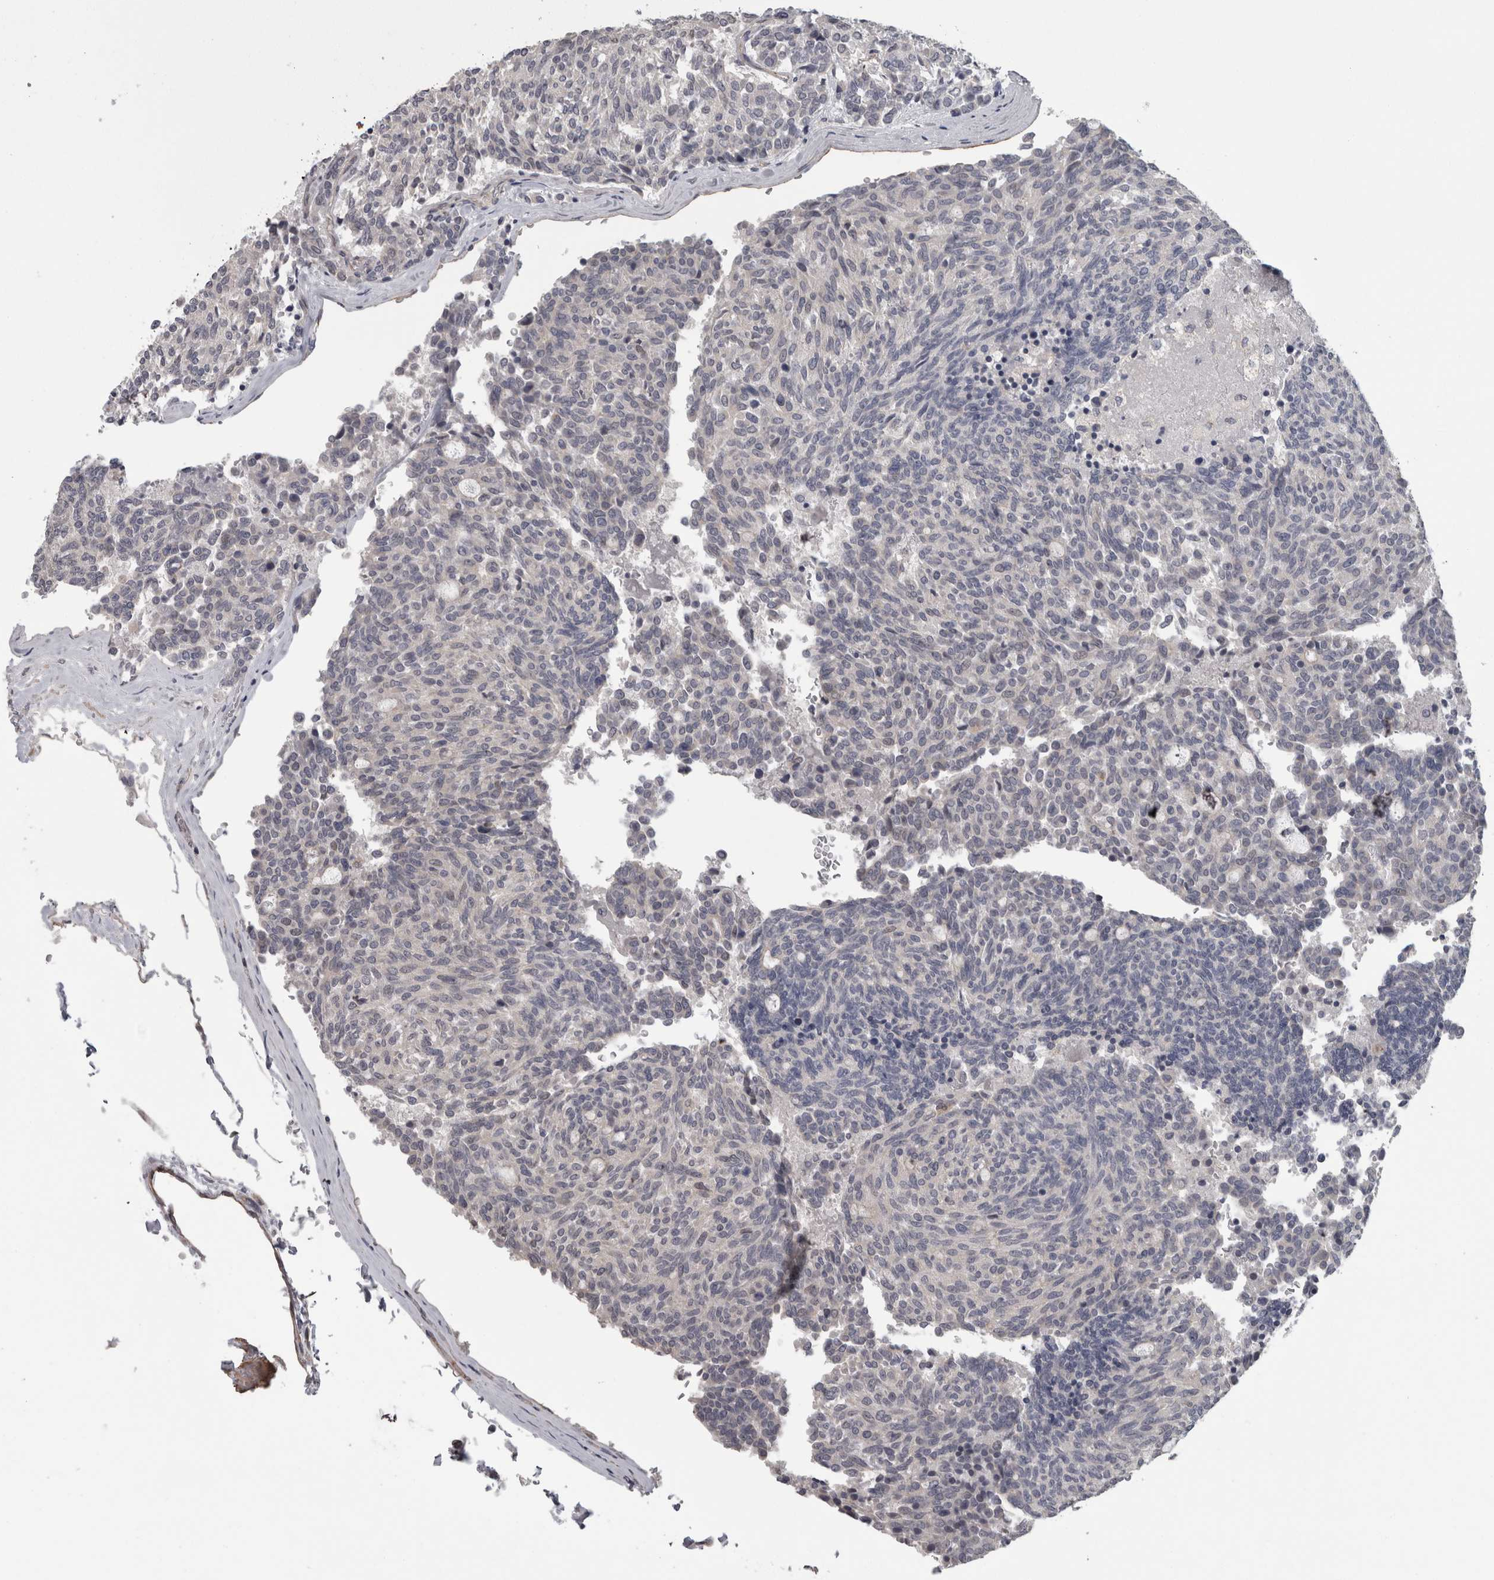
{"staining": {"intensity": "negative", "quantity": "none", "location": "none"}, "tissue": "carcinoid", "cell_type": "Tumor cells", "image_type": "cancer", "snomed": [{"axis": "morphology", "description": "Carcinoid, malignant, NOS"}, {"axis": "topography", "description": "Pancreas"}], "caption": "Immunohistochemistry (IHC) image of neoplastic tissue: human carcinoid stained with DAB (3,3'-diaminobenzidine) exhibits no significant protein expression in tumor cells.", "gene": "RMDN1", "patient": {"sex": "female", "age": 54}}